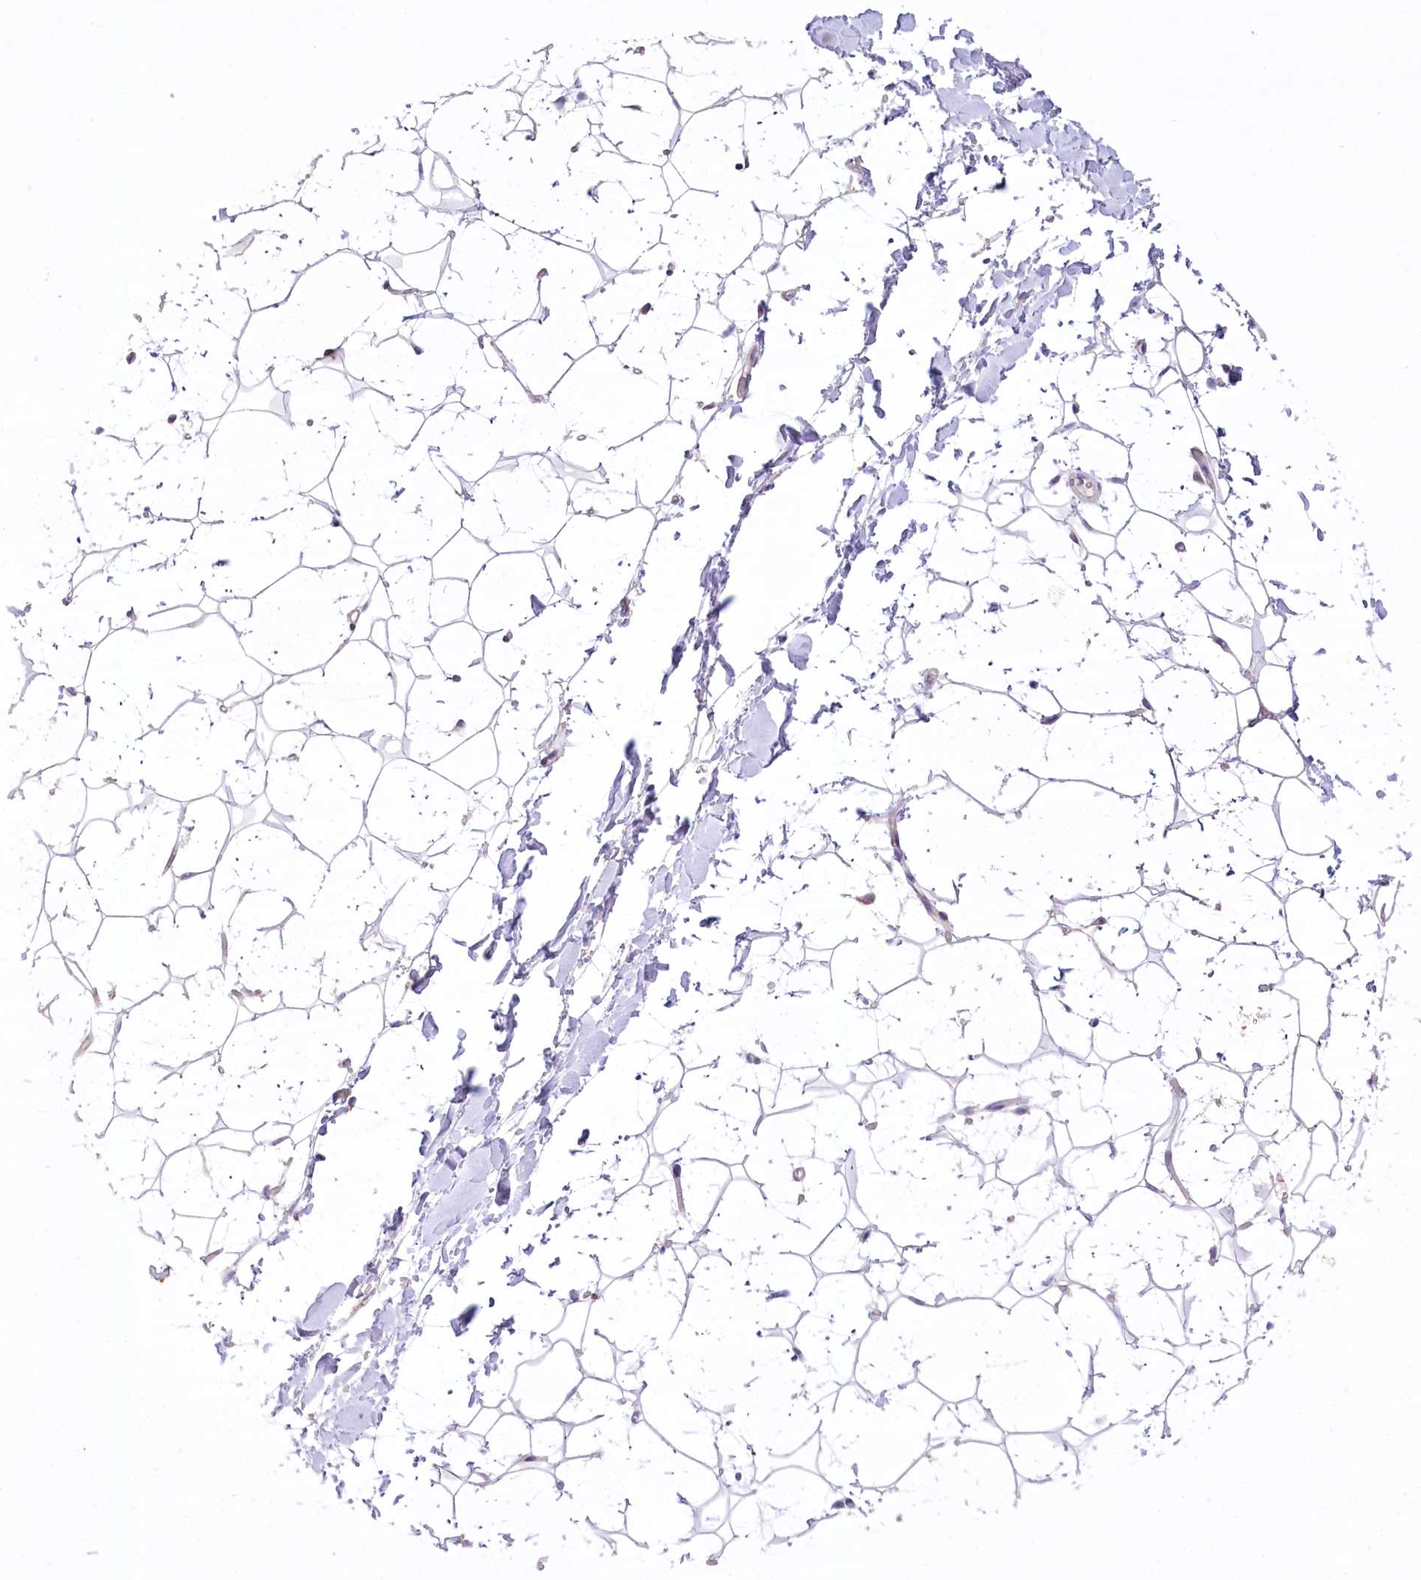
{"staining": {"intensity": "negative", "quantity": "none", "location": "none"}, "tissue": "adipose tissue", "cell_type": "Adipocytes", "image_type": "normal", "snomed": [{"axis": "morphology", "description": "Normal tissue, NOS"}, {"axis": "topography", "description": "Breast"}], "caption": "Immunohistochemical staining of benign adipose tissue exhibits no significant staining in adipocytes.", "gene": "ANGPTL3", "patient": {"sex": "female", "age": 26}}